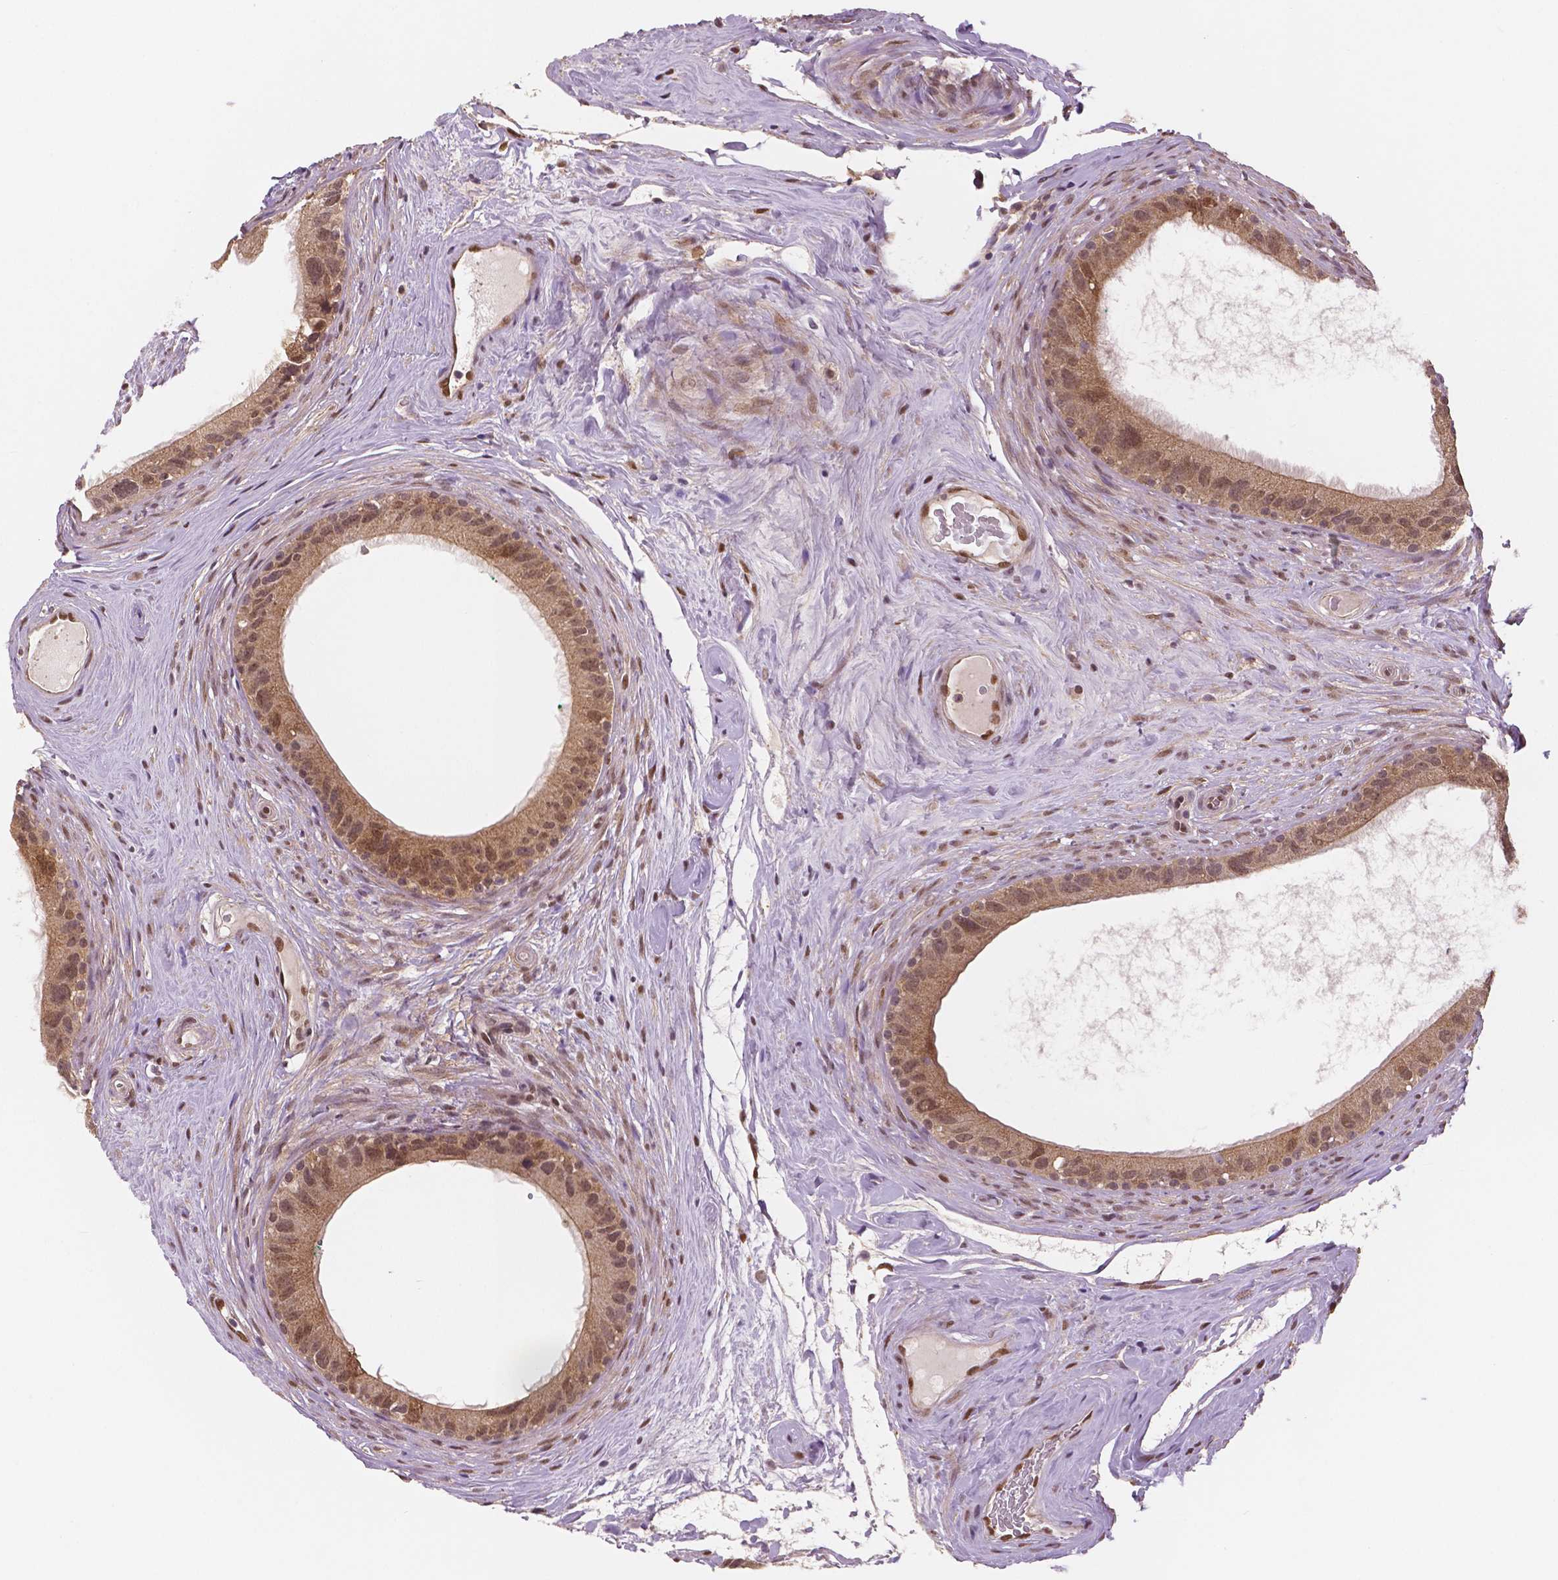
{"staining": {"intensity": "moderate", "quantity": ">75%", "location": "cytoplasmic/membranous,nuclear"}, "tissue": "epididymis", "cell_type": "Glandular cells", "image_type": "normal", "snomed": [{"axis": "morphology", "description": "Normal tissue, NOS"}, {"axis": "topography", "description": "Epididymis"}], "caption": "The histopathology image reveals immunohistochemical staining of benign epididymis. There is moderate cytoplasmic/membranous,nuclear positivity is appreciated in approximately >75% of glandular cells. (Brightfield microscopy of DAB IHC at high magnification).", "gene": "STAT3", "patient": {"sex": "male", "age": 59}}